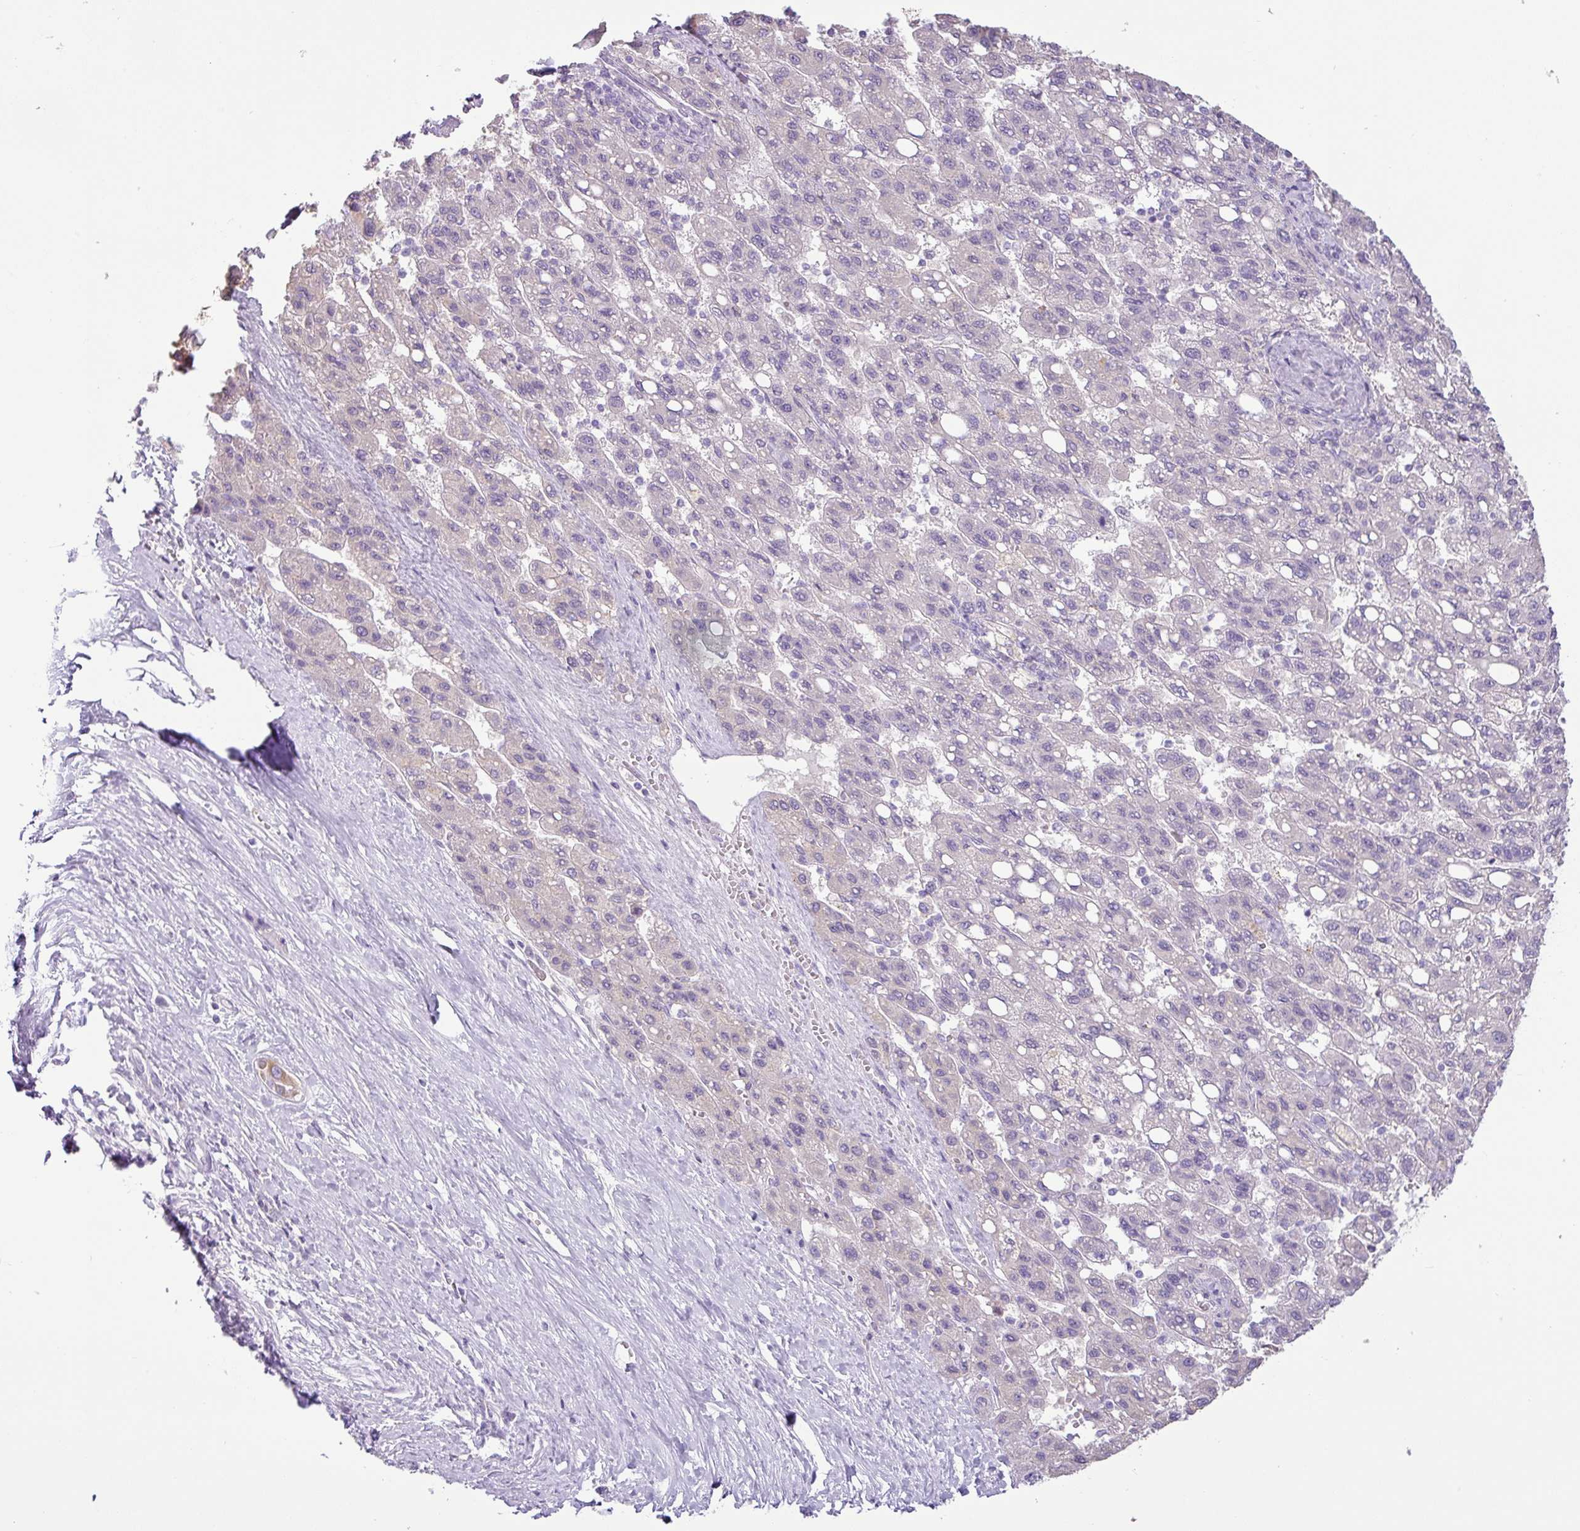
{"staining": {"intensity": "negative", "quantity": "none", "location": "none"}, "tissue": "liver cancer", "cell_type": "Tumor cells", "image_type": "cancer", "snomed": [{"axis": "morphology", "description": "Carcinoma, Hepatocellular, NOS"}, {"axis": "topography", "description": "Liver"}], "caption": "High magnification brightfield microscopy of liver hepatocellular carcinoma stained with DAB (3,3'-diaminobenzidine) (brown) and counterstained with hematoxylin (blue): tumor cells show no significant positivity.", "gene": "HMCN2", "patient": {"sex": "female", "age": 82}}